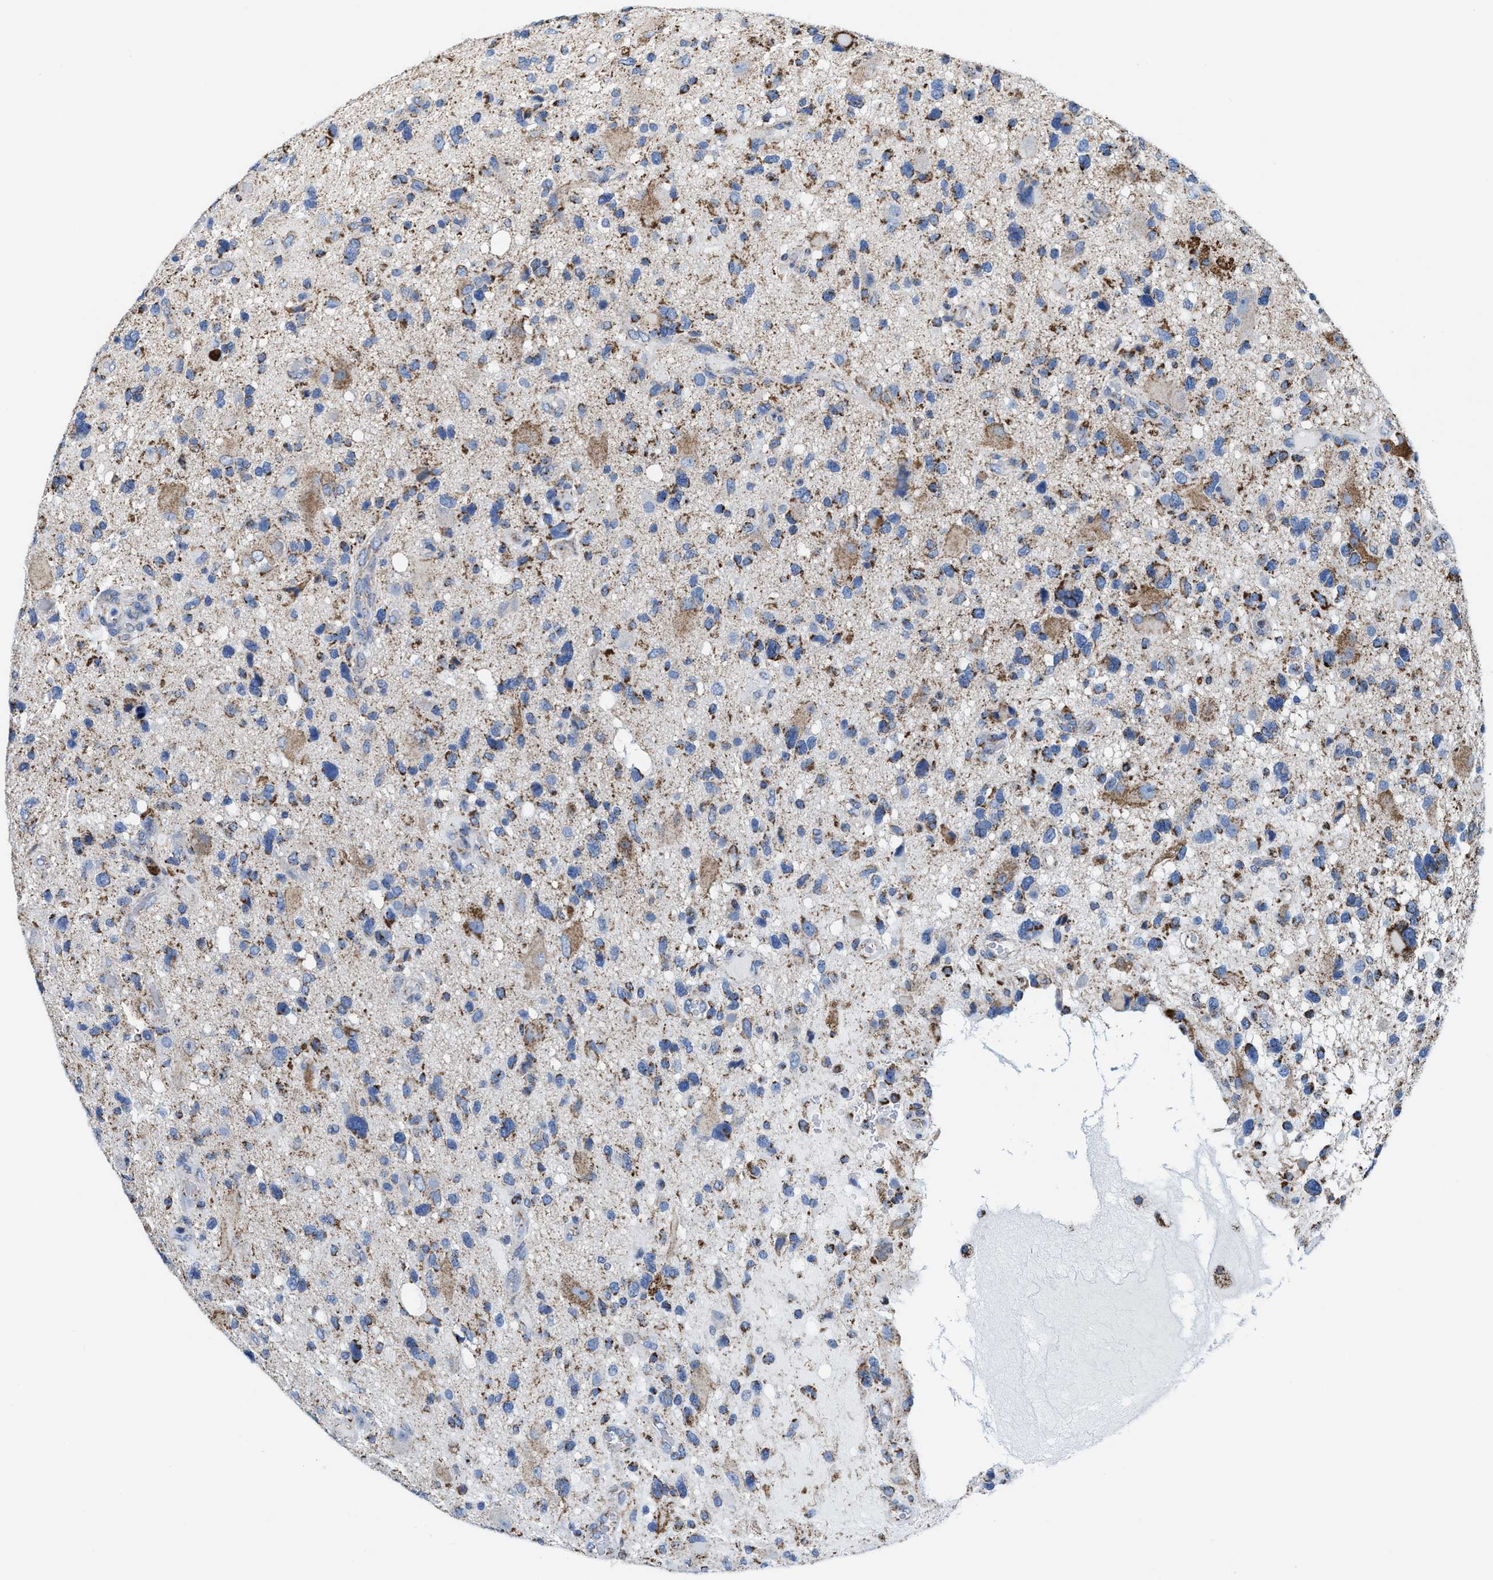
{"staining": {"intensity": "strong", "quantity": "25%-75%", "location": "cytoplasmic/membranous"}, "tissue": "glioma", "cell_type": "Tumor cells", "image_type": "cancer", "snomed": [{"axis": "morphology", "description": "Glioma, malignant, High grade"}, {"axis": "topography", "description": "Brain"}], "caption": "High-grade glioma (malignant) stained for a protein demonstrates strong cytoplasmic/membranous positivity in tumor cells.", "gene": "ALDH1B1", "patient": {"sex": "male", "age": 33}}